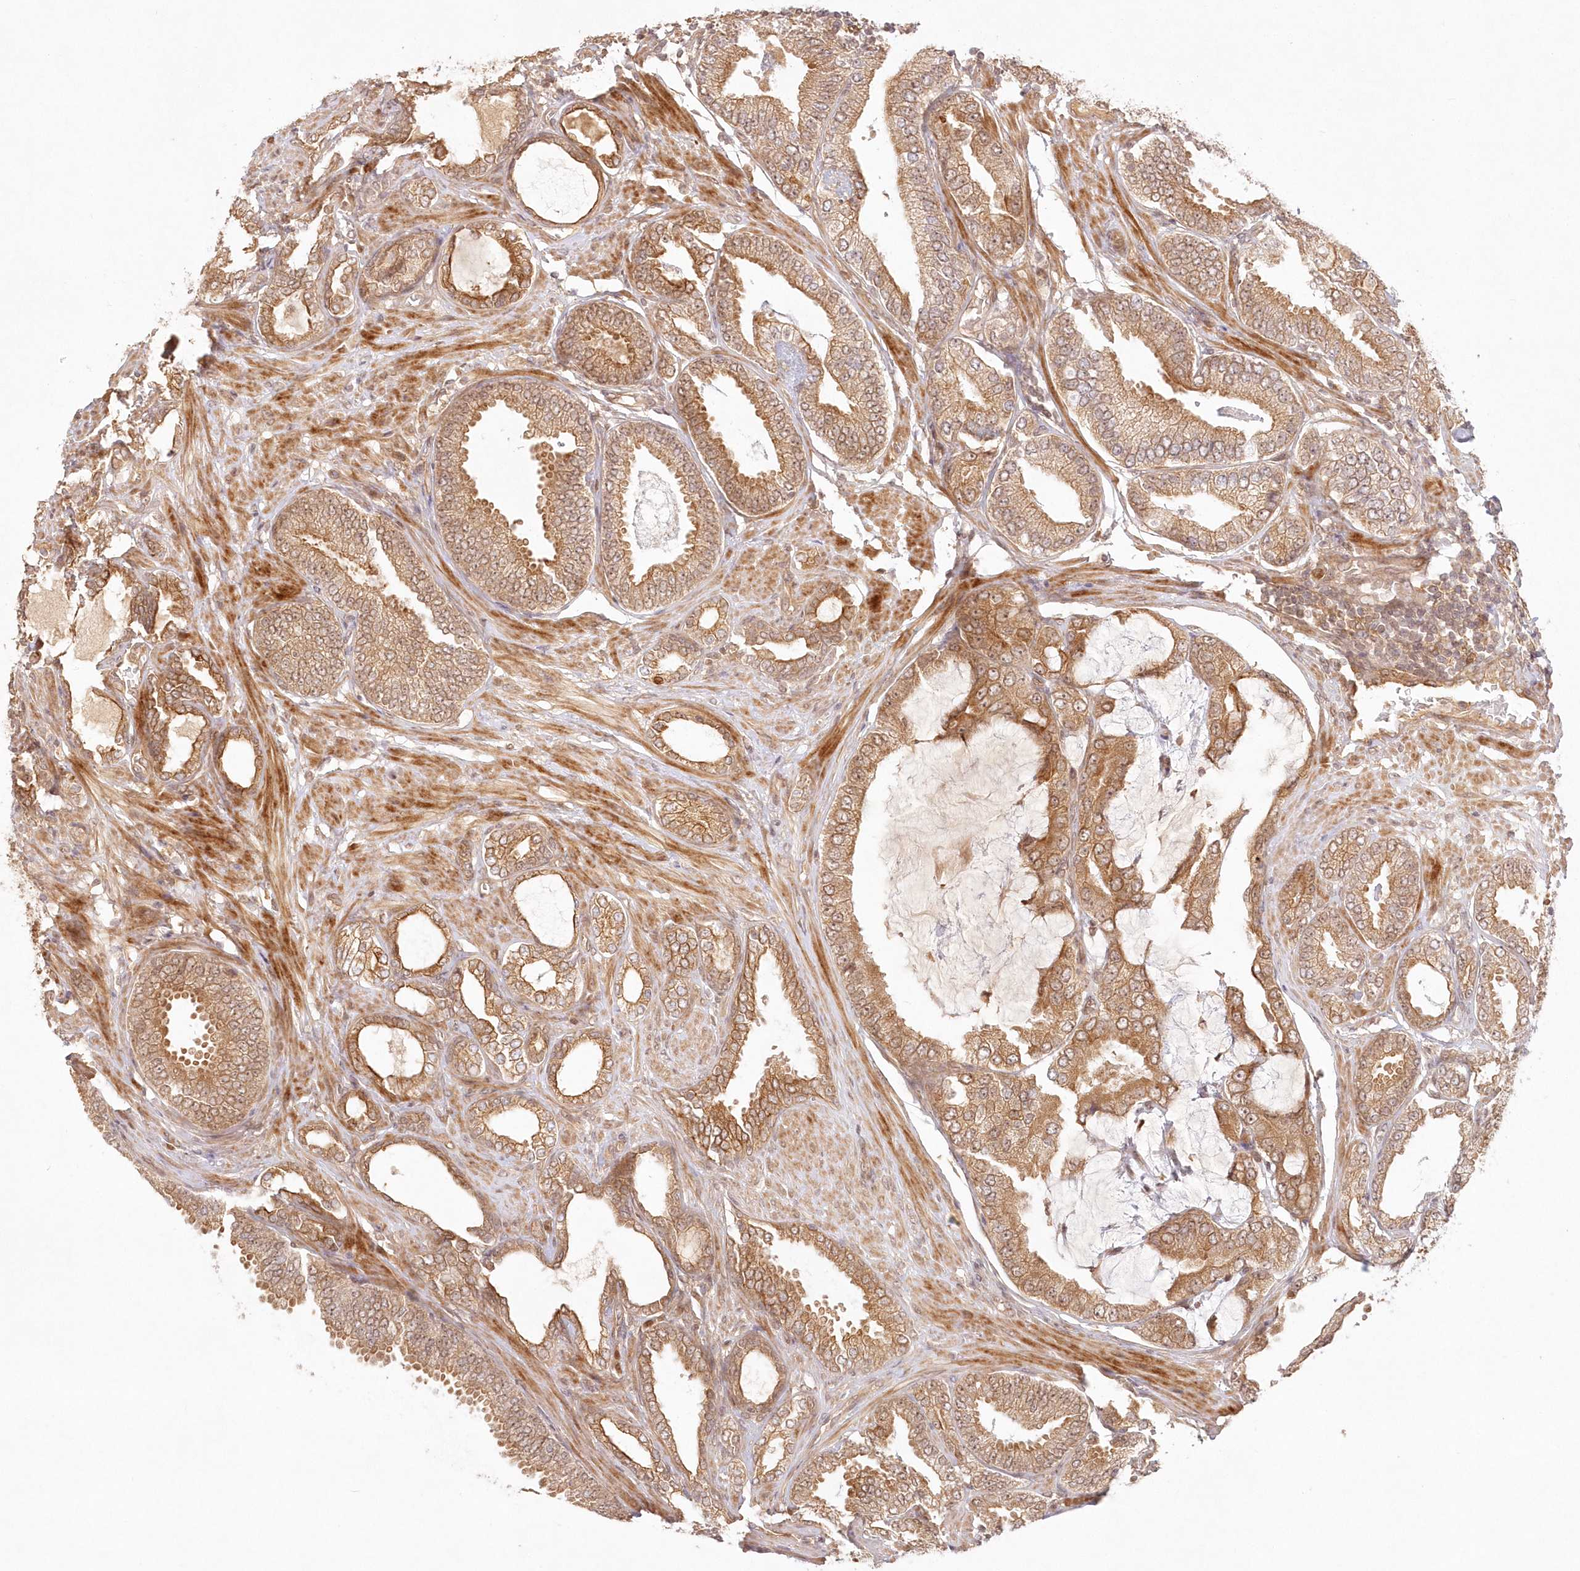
{"staining": {"intensity": "moderate", "quantity": ">75%", "location": "cytoplasmic/membranous"}, "tissue": "prostate cancer", "cell_type": "Tumor cells", "image_type": "cancer", "snomed": [{"axis": "morphology", "description": "Adenocarcinoma, Low grade"}, {"axis": "topography", "description": "Prostate"}], "caption": "IHC (DAB (3,3'-diaminobenzidine)) staining of human prostate cancer (adenocarcinoma (low-grade)) exhibits moderate cytoplasmic/membranous protein expression in about >75% of tumor cells.", "gene": "KIAA0232", "patient": {"sex": "male", "age": 71}}